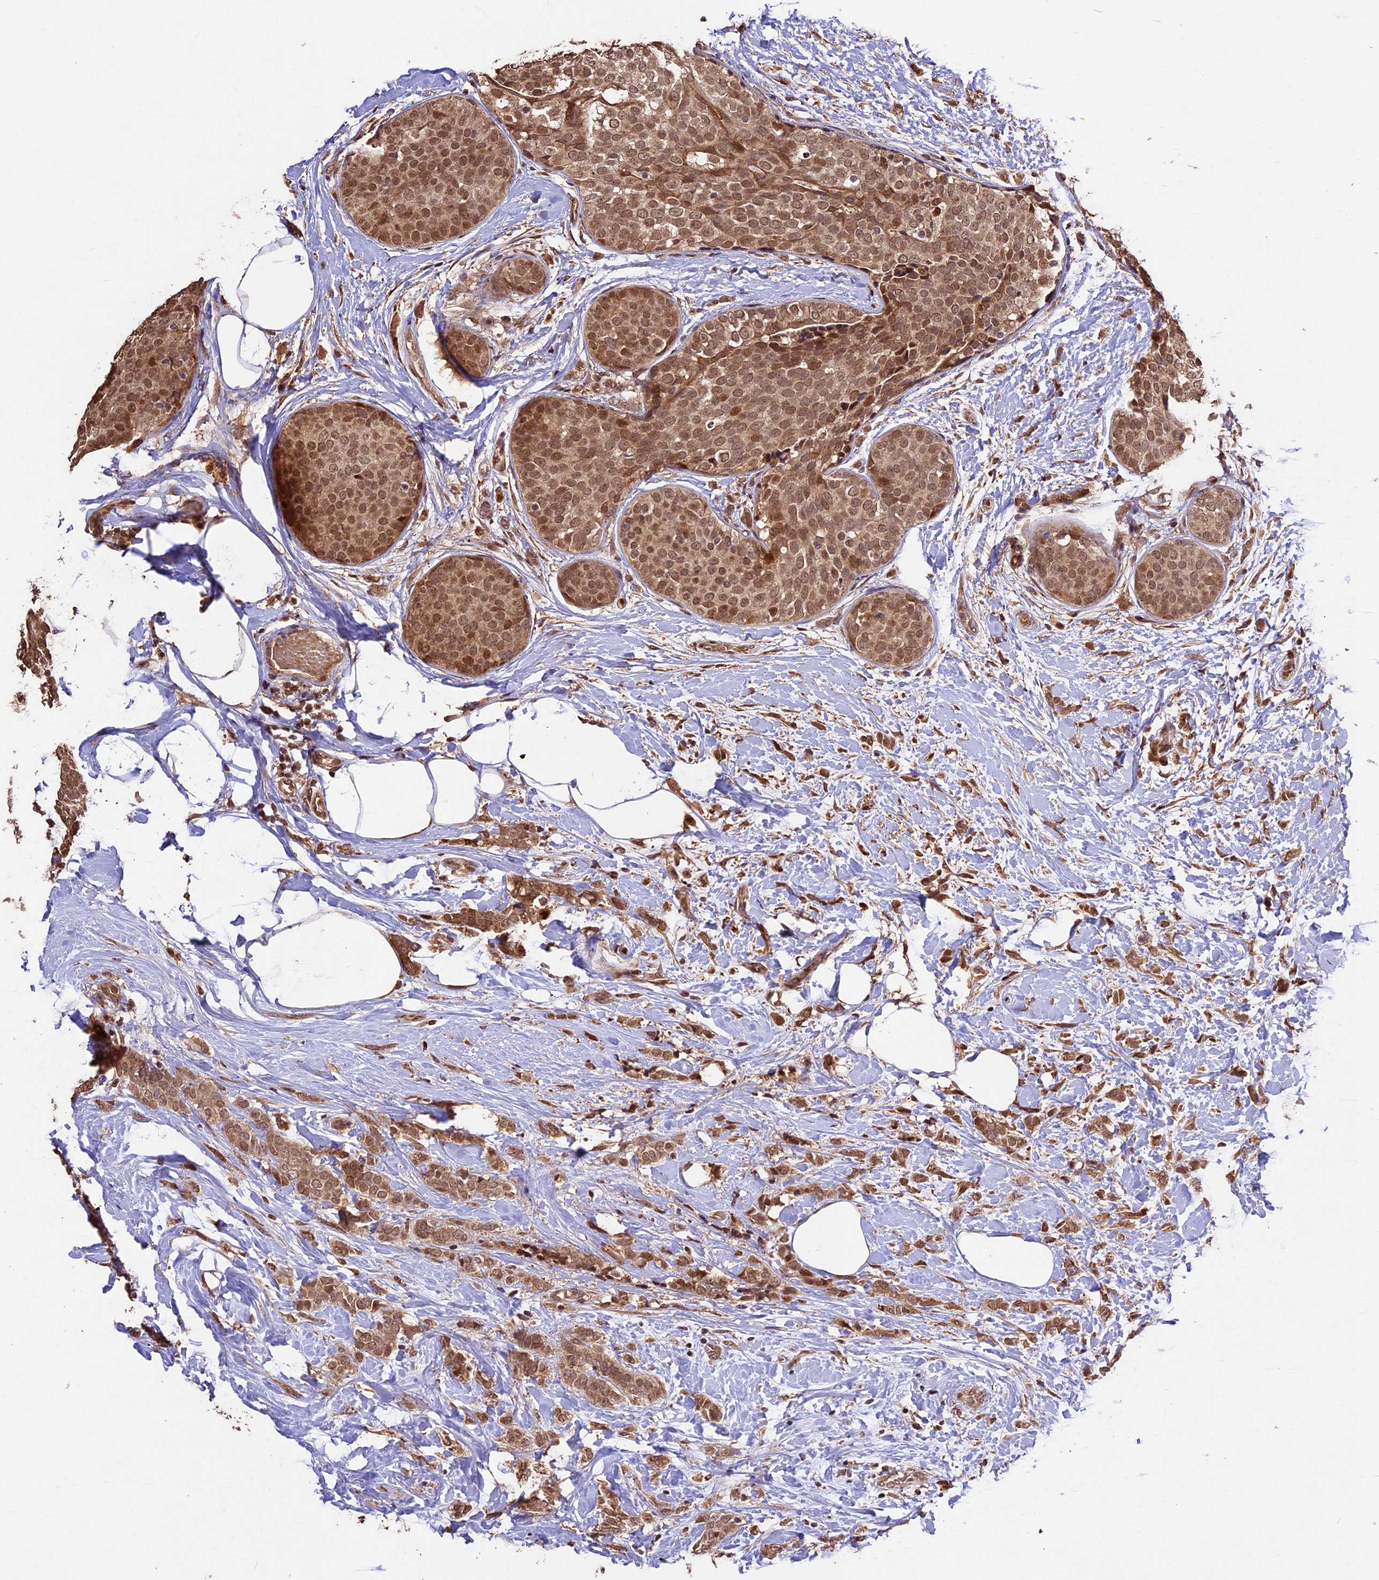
{"staining": {"intensity": "moderate", "quantity": ">75%", "location": "cytoplasmic/membranous,nuclear"}, "tissue": "breast cancer", "cell_type": "Tumor cells", "image_type": "cancer", "snomed": [{"axis": "morphology", "description": "Lobular carcinoma, in situ"}, {"axis": "morphology", "description": "Lobular carcinoma"}, {"axis": "topography", "description": "Breast"}], "caption": "Brown immunohistochemical staining in human breast cancer (lobular carcinoma) exhibits moderate cytoplasmic/membranous and nuclear positivity in approximately >75% of tumor cells.", "gene": "CDKN2AIP", "patient": {"sex": "female", "age": 41}}